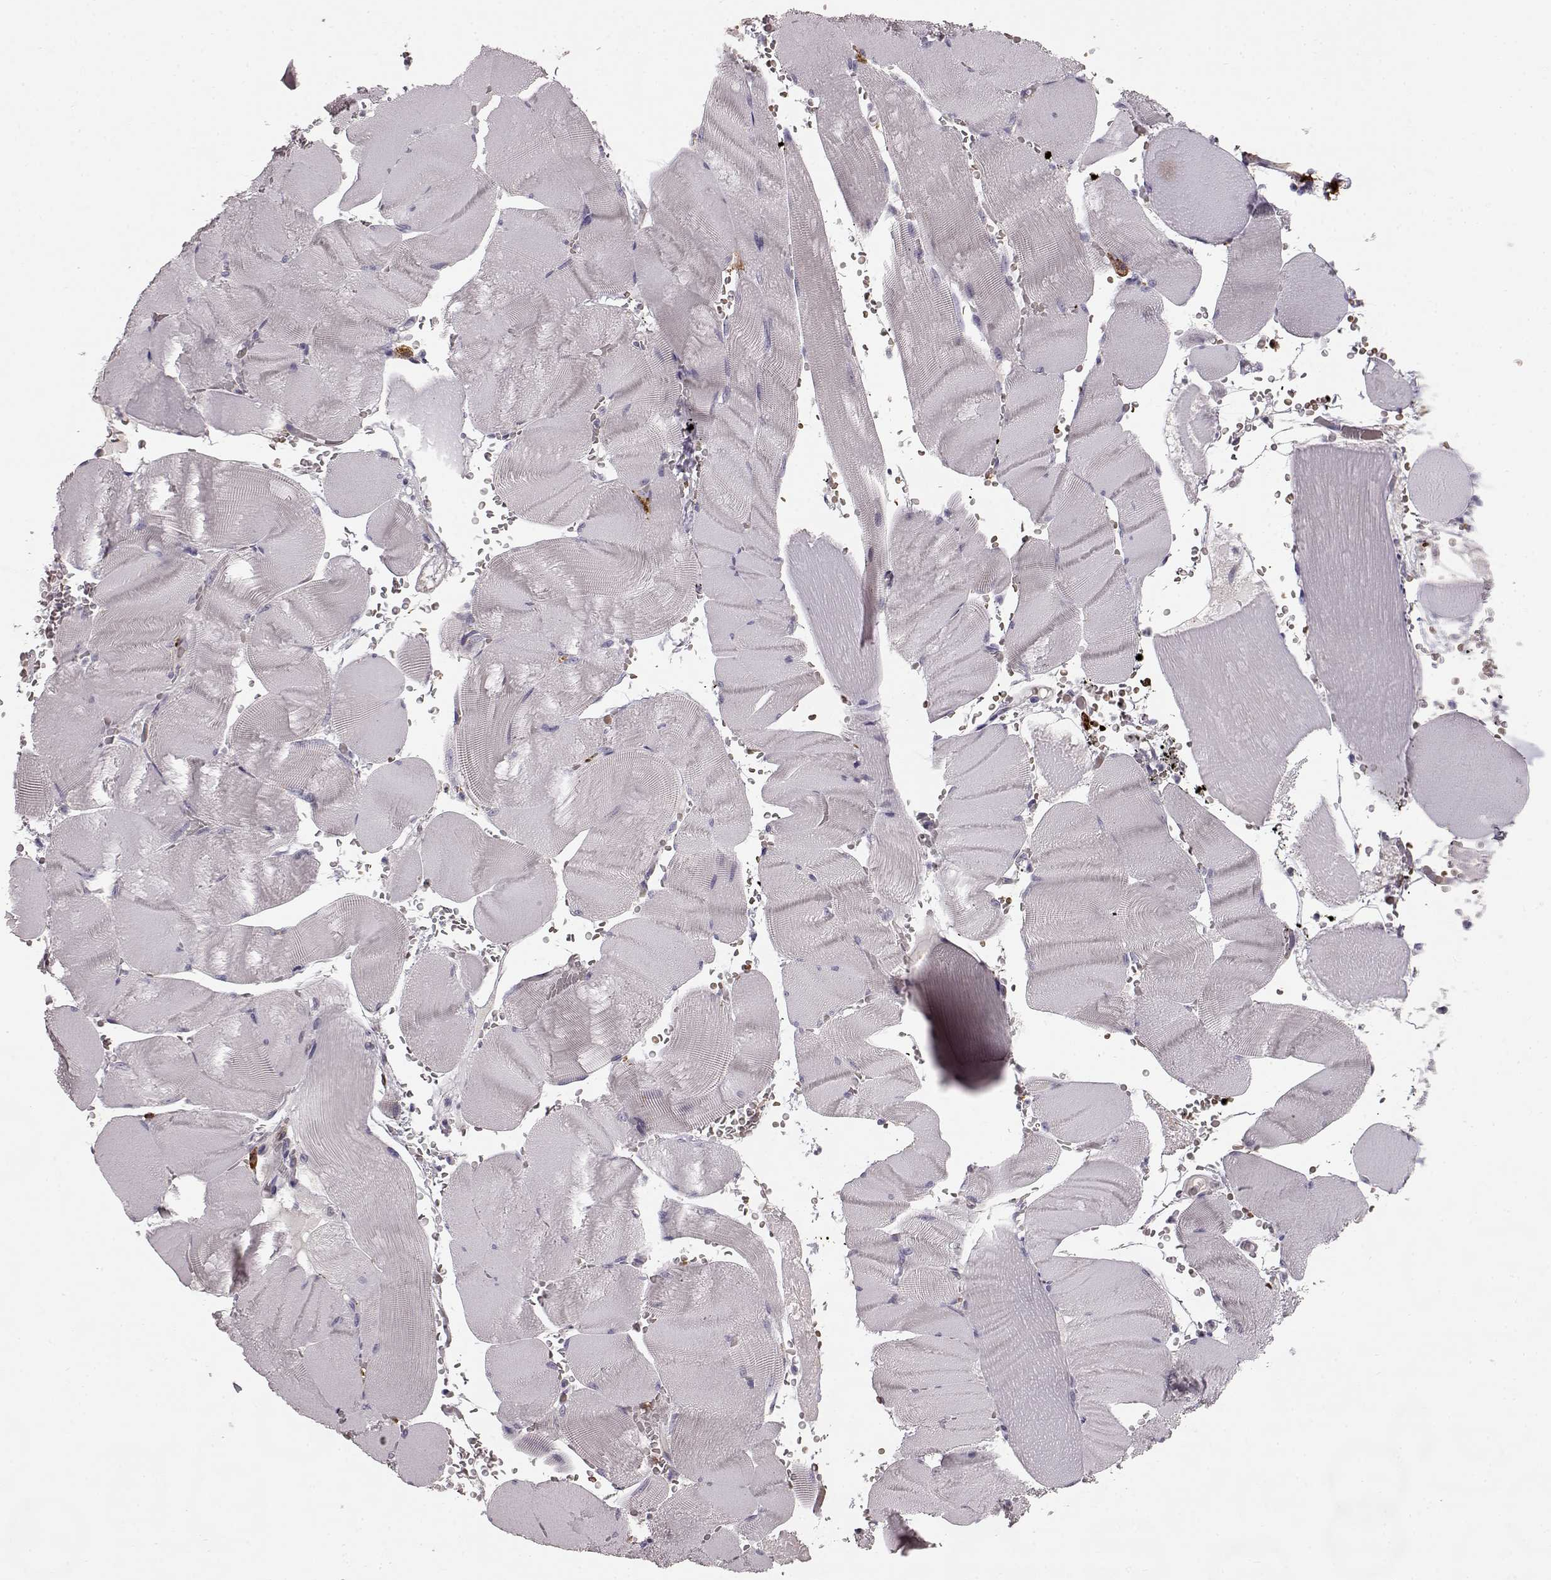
{"staining": {"intensity": "negative", "quantity": "none", "location": "none"}, "tissue": "skeletal muscle", "cell_type": "Myocytes", "image_type": "normal", "snomed": [{"axis": "morphology", "description": "Normal tissue, NOS"}, {"axis": "topography", "description": "Skeletal muscle"}], "caption": "Photomicrograph shows no protein staining in myocytes of benign skeletal muscle. Brightfield microscopy of immunohistochemistry stained with DAB (3,3'-diaminobenzidine) (brown) and hematoxylin (blue), captured at high magnification.", "gene": "CCNF", "patient": {"sex": "male", "age": 56}}